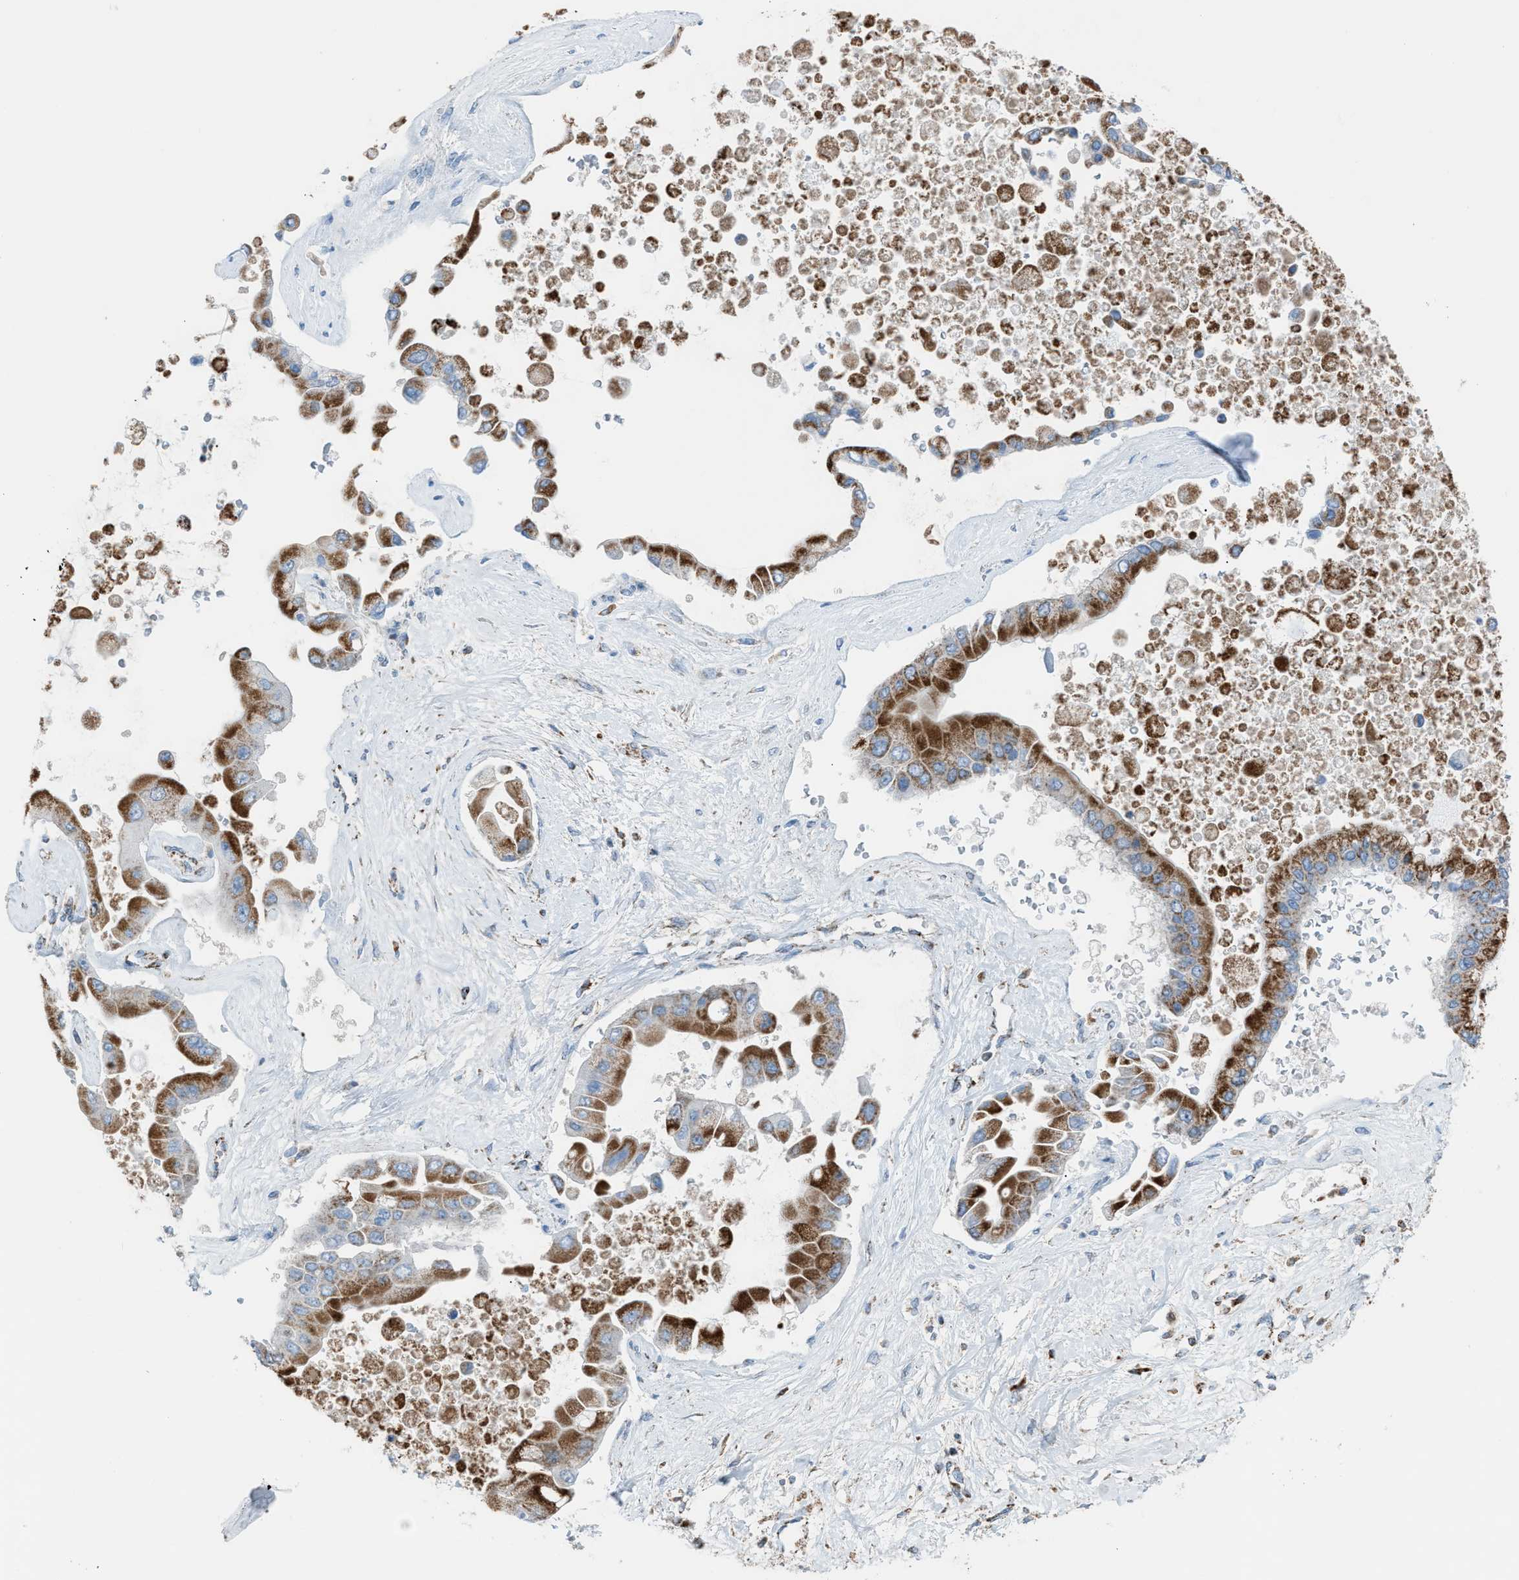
{"staining": {"intensity": "strong", "quantity": ">75%", "location": "cytoplasmic/membranous"}, "tissue": "liver cancer", "cell_type": "Tumor cells", "image_type": "cancer", "snomed": [{"axis": "morphology", "description": "Cholangiocarcinoma"}, {"axis": "topography", "description": "Liver"}], "caption": "This image displays cholangiocarcinoma (liver) stained with immunohistochemistry (IHC) to label a protein in brown. The cytoplasmic/membranous of tumor cells show strong positivity for the protein. Nuclei are counter-stained blue.", "gene": "SRM", "patient": {"sex": "male", "age": 50}}